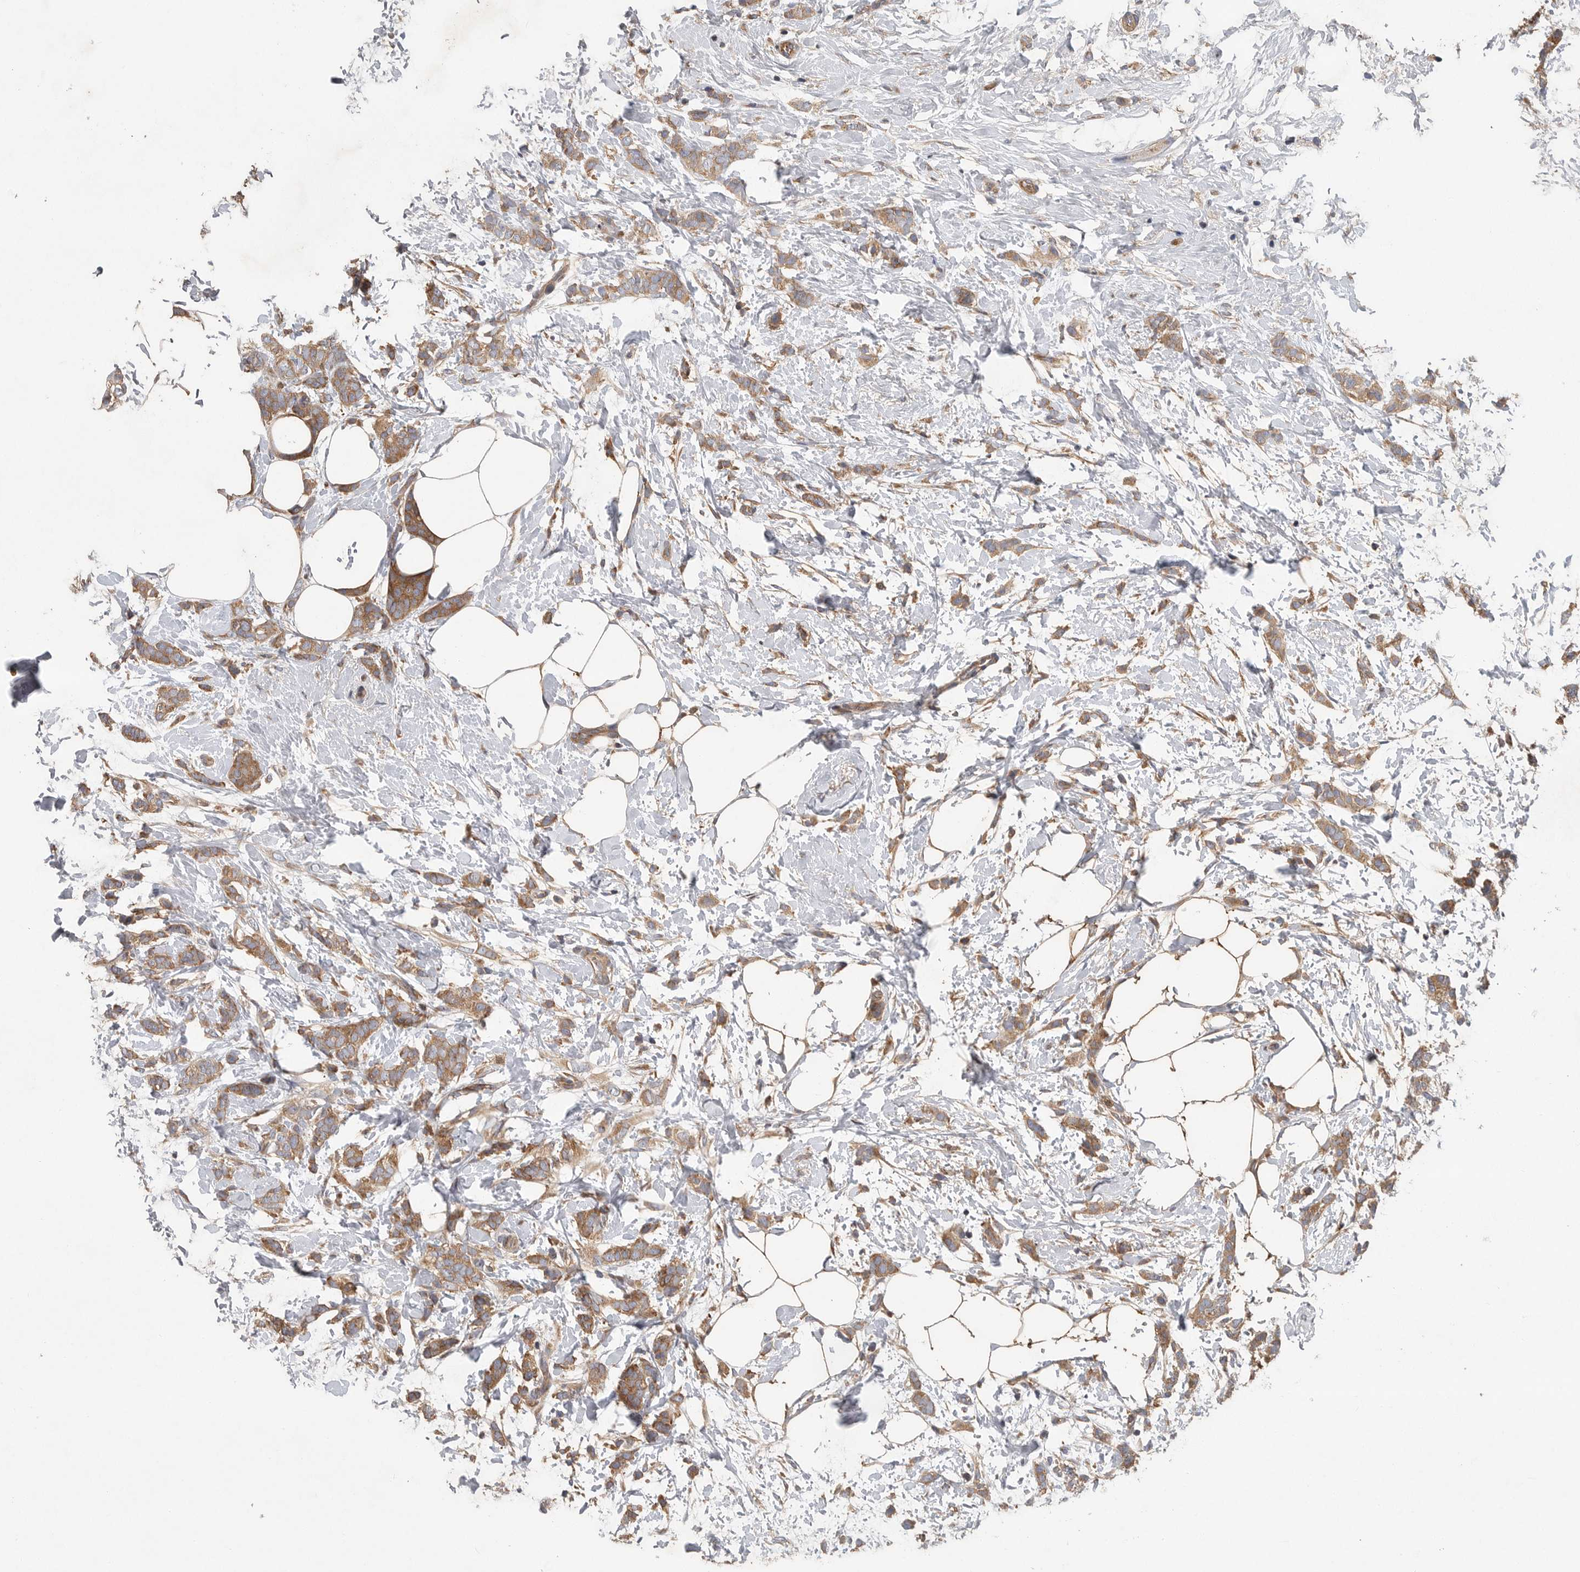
{"staining": {"intensity": "moderate", "quantity": ">75%", "location": "cytoplasmic/membranous"}, "tissue": "breast cancer", "cell_type": "Tumor cells", "image_type": "cancer", "snomed": [{"axis": "morphology", "description": "Lobular carcinoma, in situ"}, {"axis": "morphology", "description": "Lobular carcinoma"}, {"axis": "topography", "description": "Breast"}], "caption": "Moderate cytoplasmic/membranous staining for a protein is identified in approximately >75% of tumor cells of breast lobular carcinoma using IHC.", "gene": "OXR1", "patient": {"sex": "female", "age": 41}}